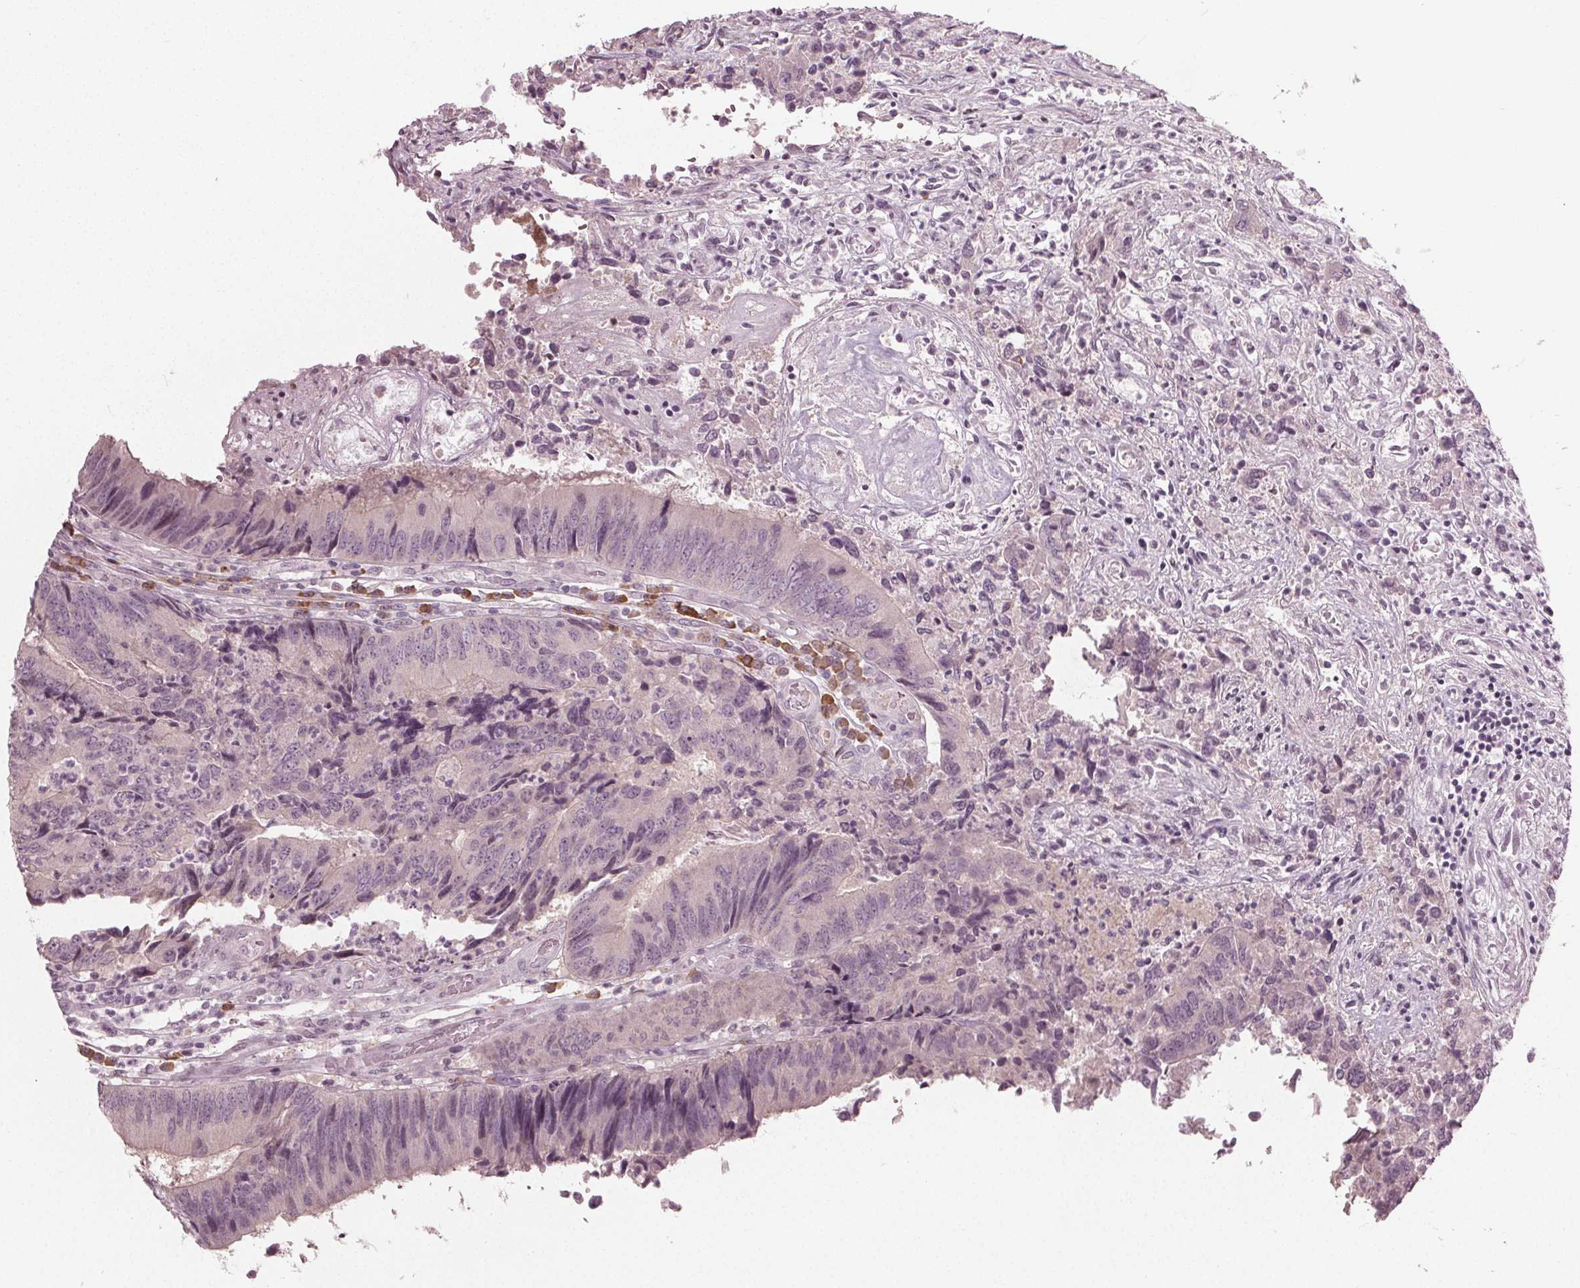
{"staining": {"intensity": "negative", "quantity": "none", "location": "none"}, "tissue": "colorectal cancer", "cell_type": "Tumor cells", "image_type": "cancer", "snomed": [{"axis": "morphology", "description": "Adenocarcinoma, NOS"}, {"axis": "topography", "description": "Colon"}], "caption": "A micrograph of human adenocarcinoma (colorectal) is negative for staining in tumor cells.", "gene": "CXCL16", "patient": {"sex": "female", "age": 67}}